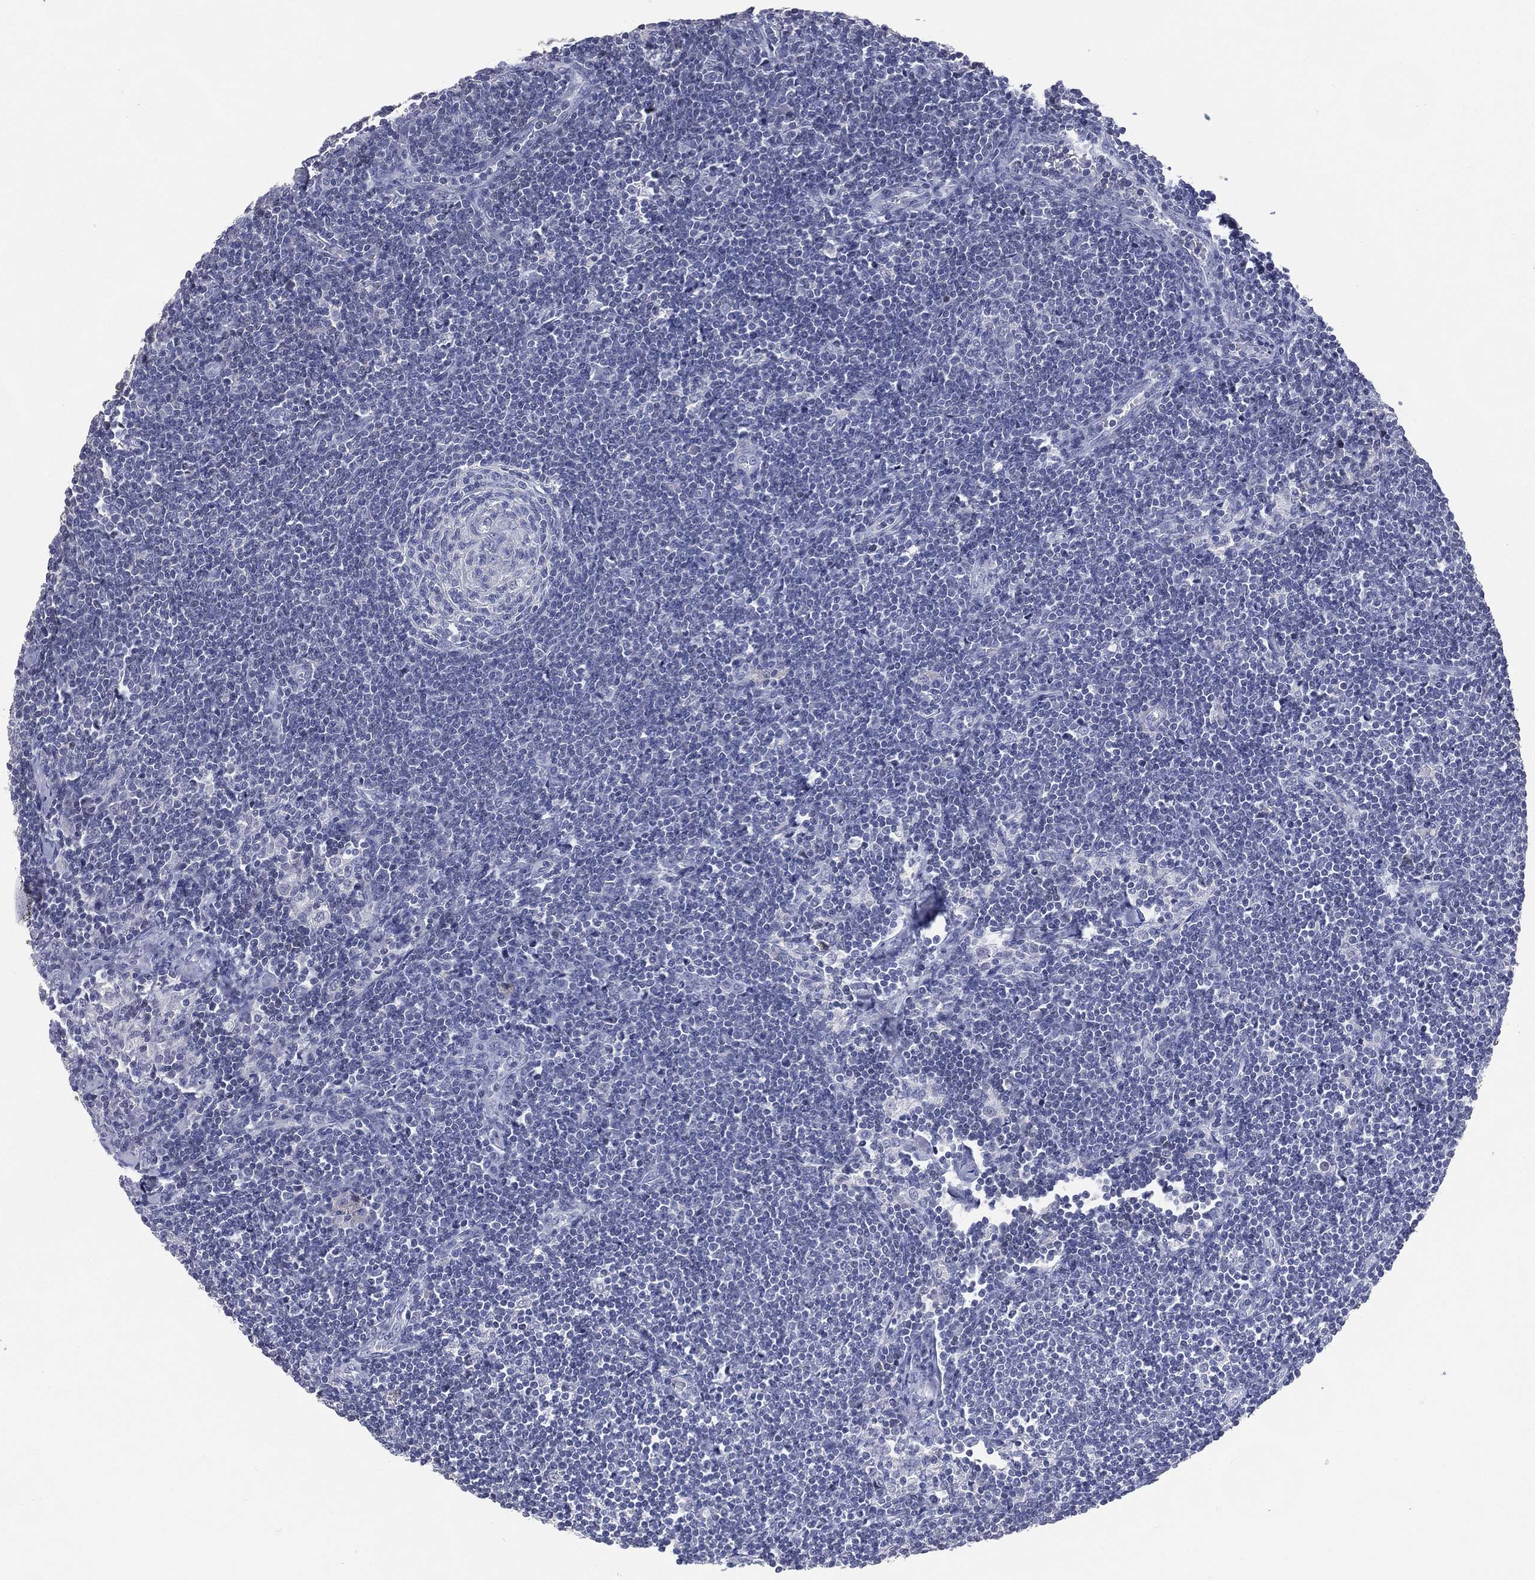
{"staining": {"intensity": "negative", "quantity": "none", "location": "none"}, "tissue": "lymph node", "cell_type": "Germinal center cells", "image_type": "normal", "snomed": [{"axis": "morphology", "description": "Normal tissue, NOS"}, {"axis": "morphology", "description": "Adenocarcinoma, NOS"}, {"axis": "topography", "description": "Lymph node"}, {"axis": "topography", "description": "Pancreas"}], "caption": "The immunohistochemistry image has no significant positivity in germinal center cells of lymph node. (DAB immunohistochemistry (IHC), high magnification).", "gene": "TMEM247", "patient": {"sex": "female", "age": 58}}